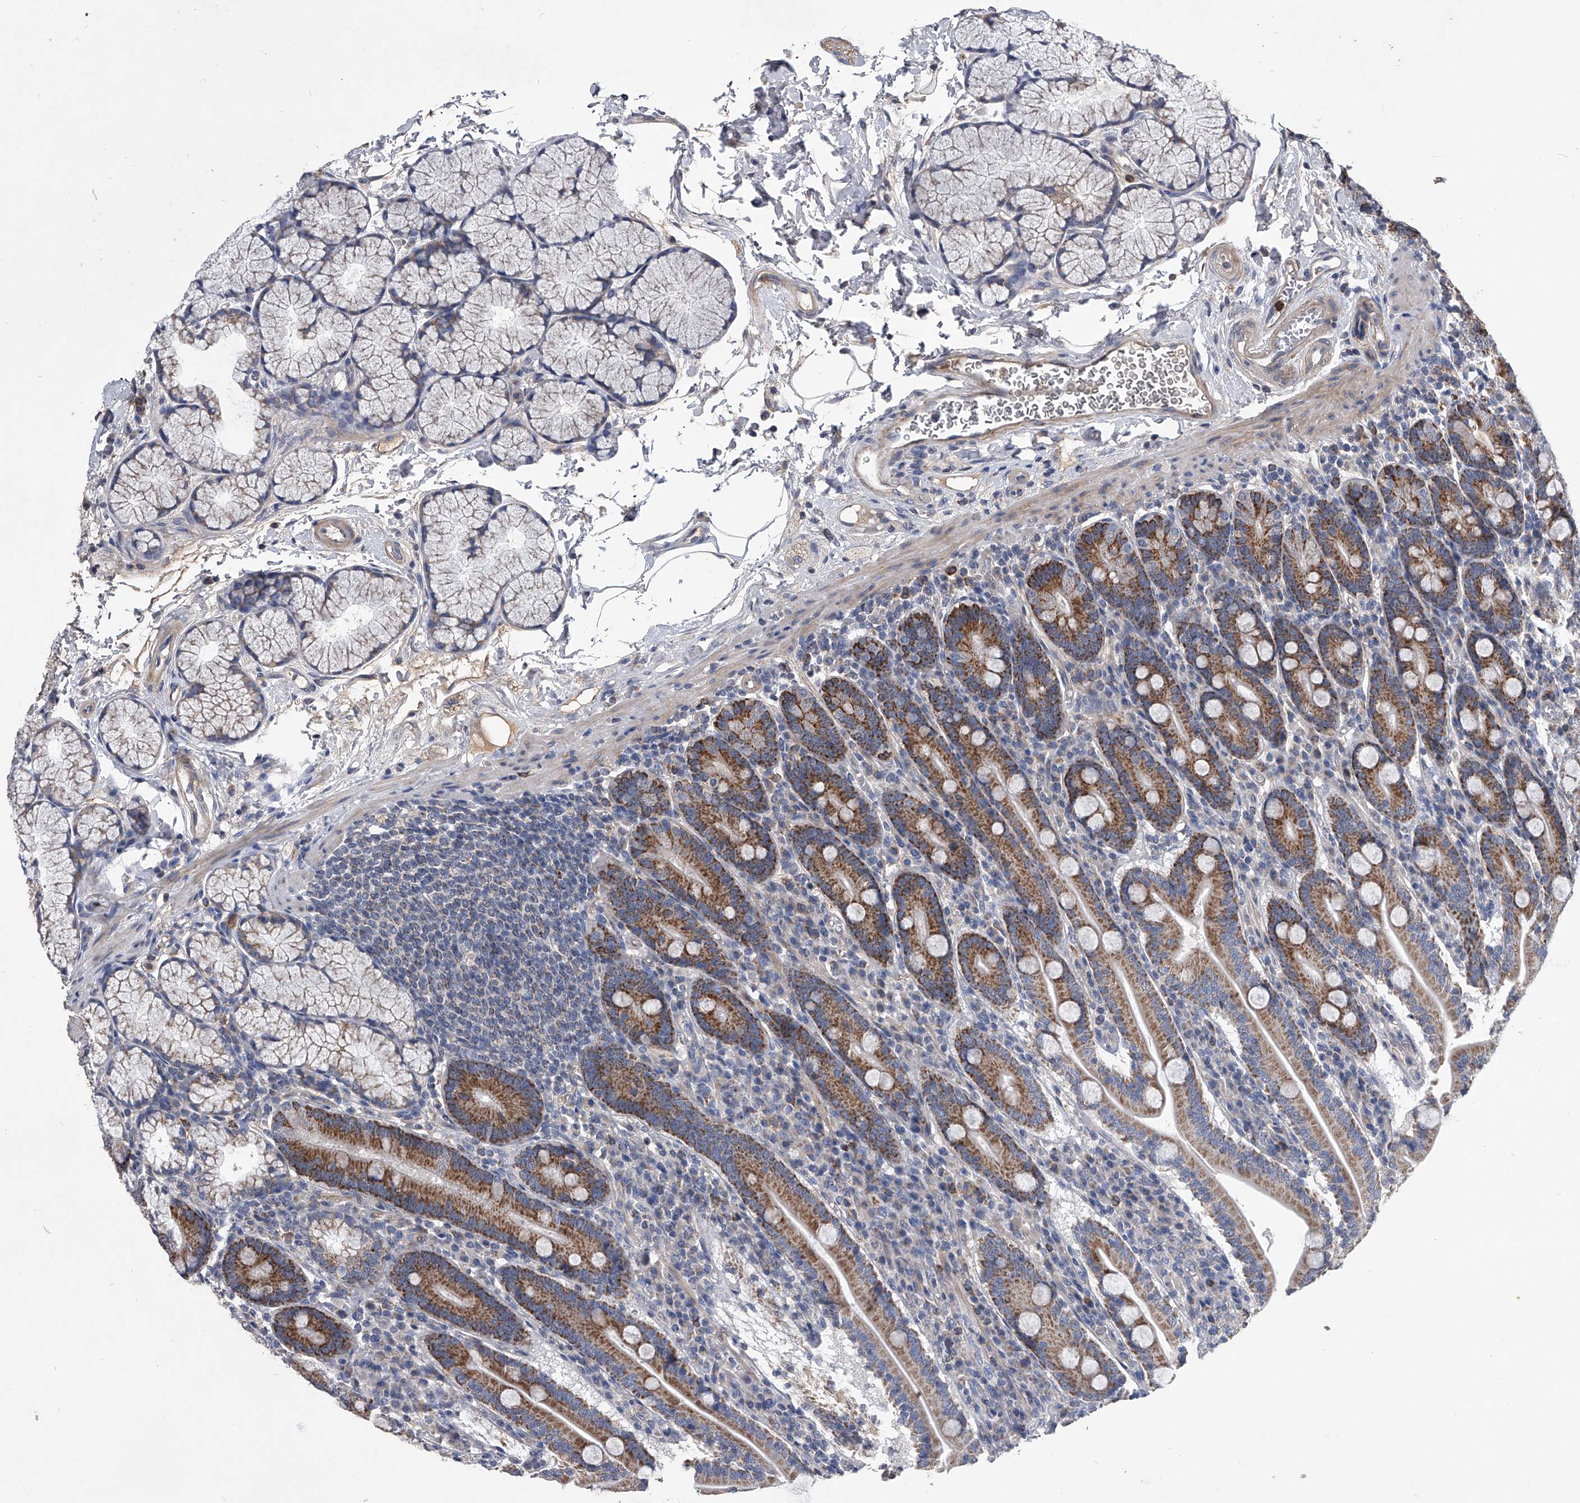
{"staining": {"intensity": "moderate", "quantity": ">75%", "location": "cytoplasmic/membranous"}, "tissue": "duodenum", "cell_type": "Glandular cells", "image_type": "normal", "snomed": [{"axis": "morphology", "description": "Normal tissue, NOS"}, {"axis": "topography", "description": "Duodenum"}], "caption": "Glandular cells display moderate cytoplasmic/membranous staining in about >75% of cells in benign duodenum.", "gene": "NRP1", "patient": {"sex": "male", "age": 35}}